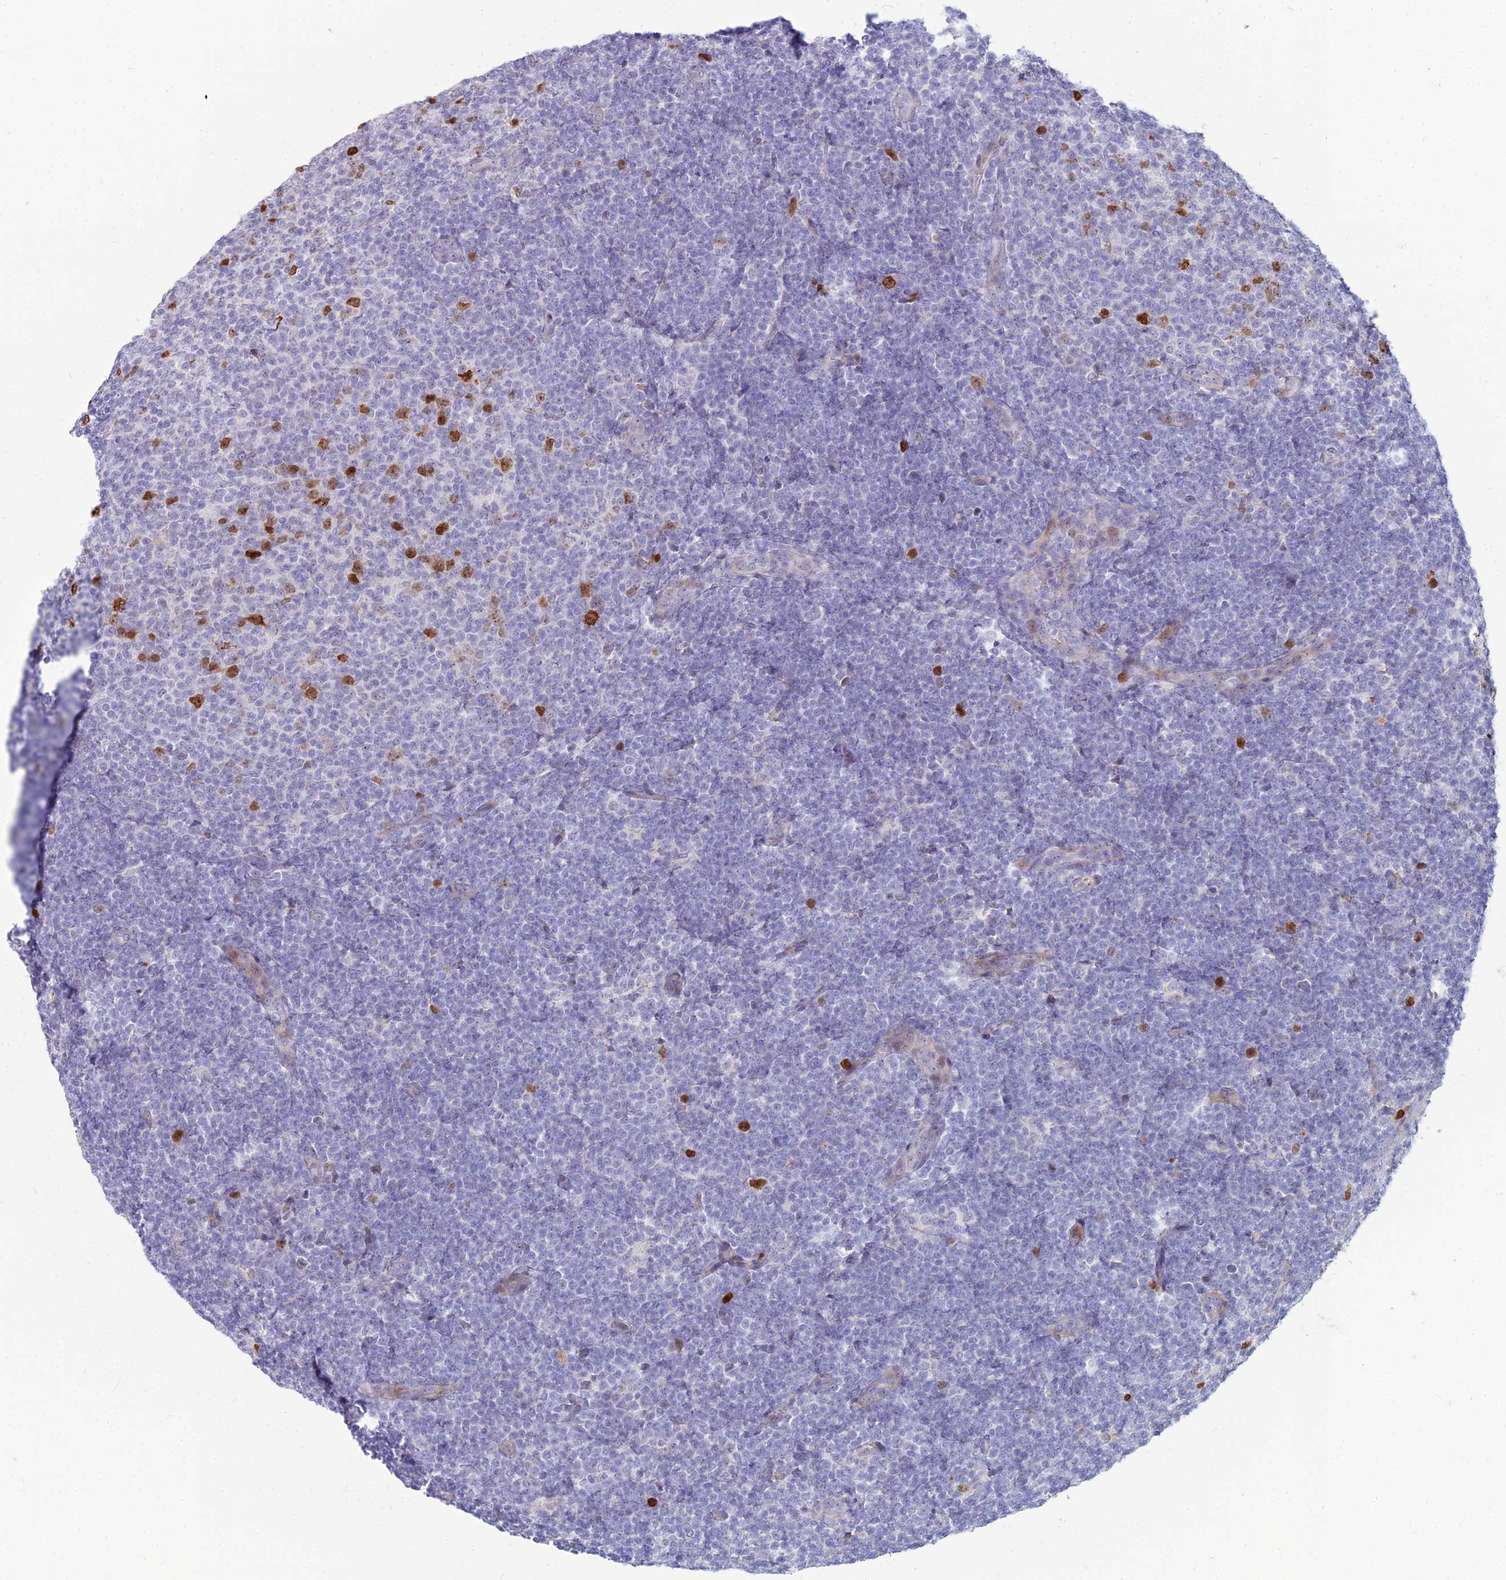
{"staining": {"intensity": "strong", "quantity": "<25%", "location": "nuclear"}, "tissue": "lymphoma", "cell_type": "Tumor cells", "image_type": "cancer", "snomed": [{"axis": "morphology", "description": "Malignant lymphoma, non-Hodgkin's type, Low grade"}, {"axis": "topography", "description": "Lymph node"}], "caption": "The histopathology image reveals a brown stain indicating the presence of a protein in the nuclear of tumor cells in lymphoma. (Stains: DAB (3,3'-diaminobenzidine) in brown, nuclei in blue, Microscopy: brightfield microscopy at high magnification).", "gene": "NUSAP1", "patient": {"sex": "male", "age": 66}}